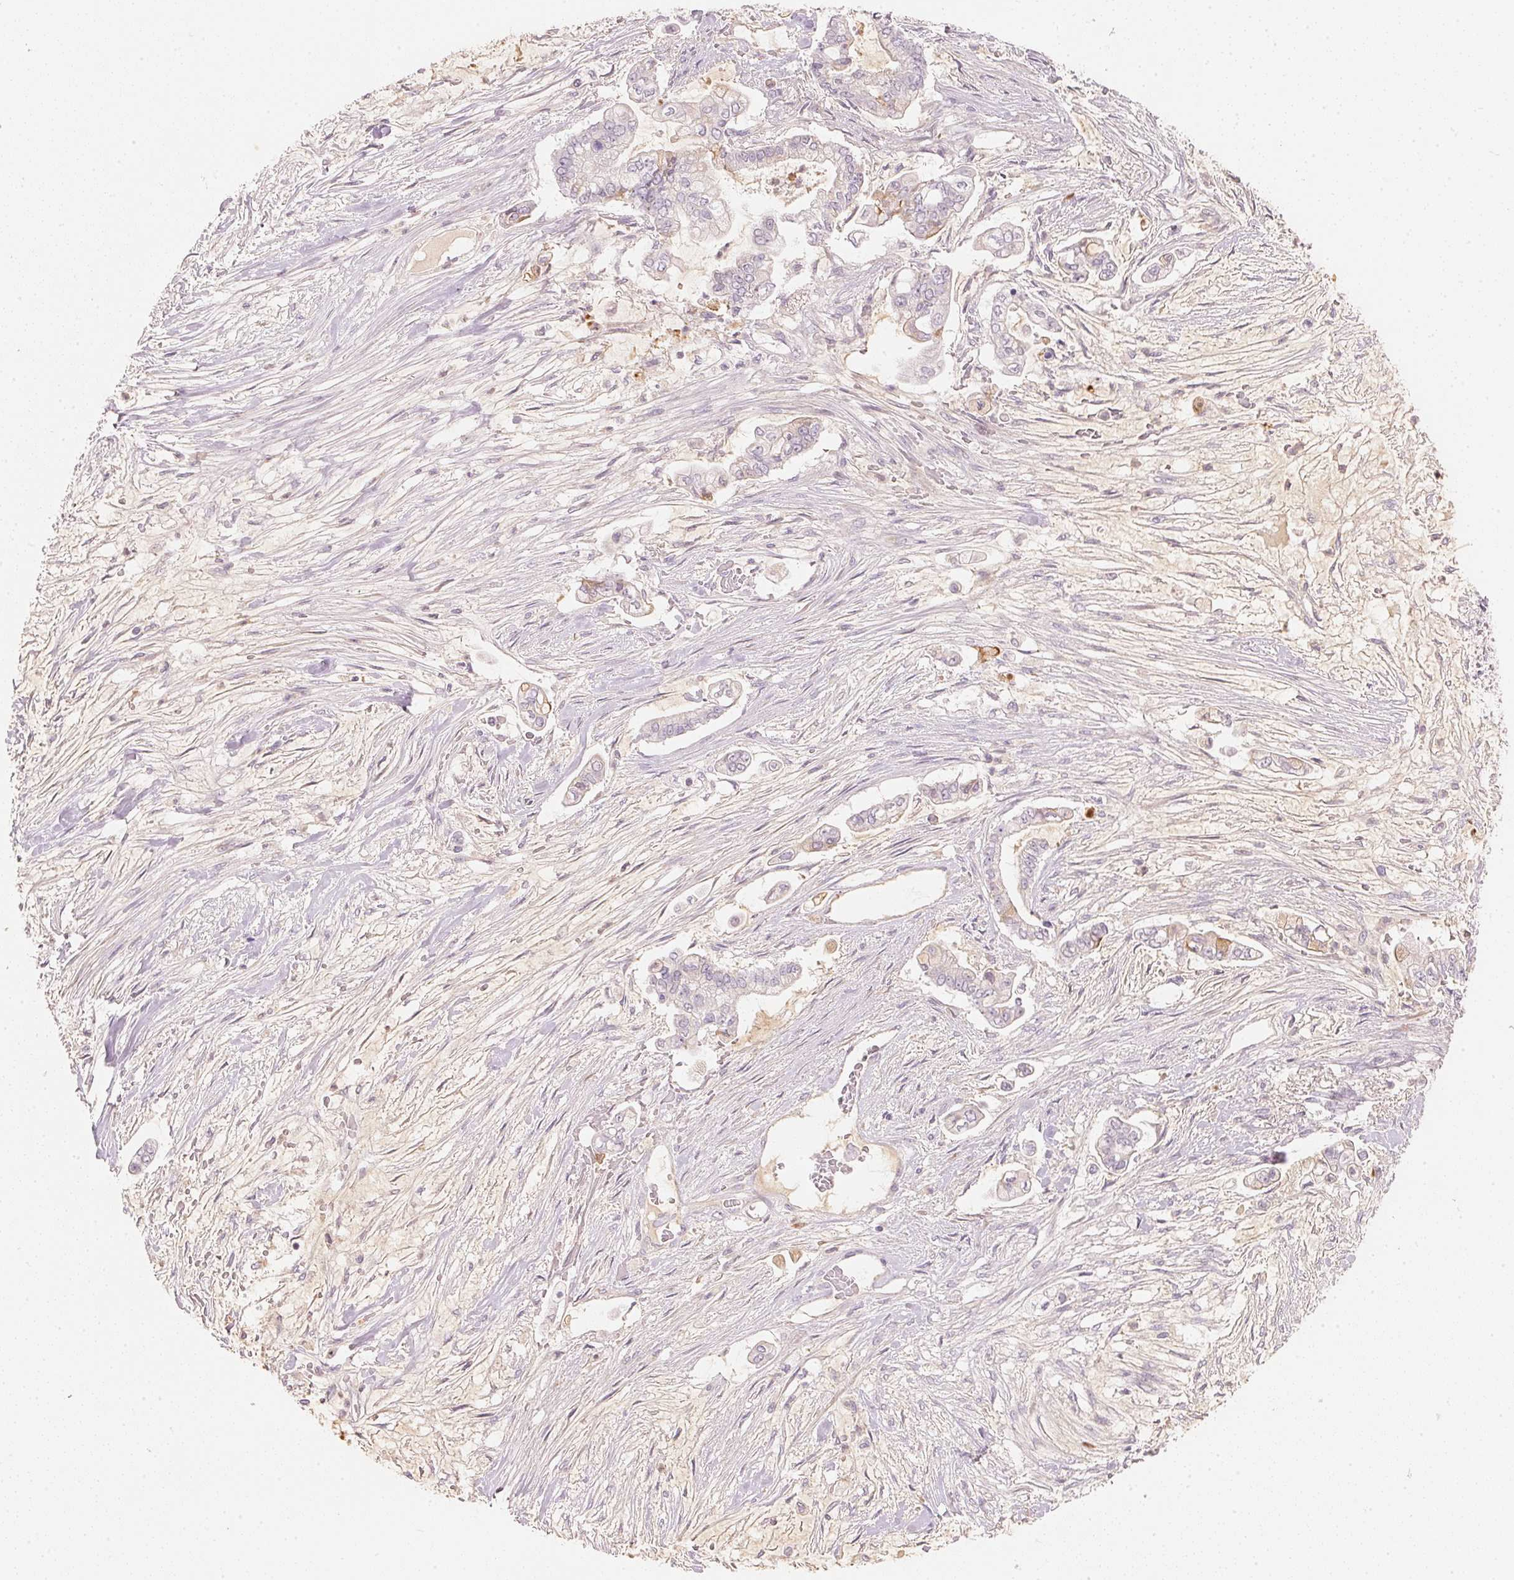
{"staining": {"intensity": "negative", "quantity": "none", "location": "none"}, "tissue": "pancreatic cancer", "cell_type": "Tumor cells", "image_type": "cancer", "snomed": [{"axis": "morphology", "description": "Adenocarcinoma, NOS"}, {"axis": "topography", "description": "Pancreas"}], "caption": "Tumor cells are negative for brown protein staining in pancreatic adenocarcinoma.", "gene": "RMDN2", "patient": {"sex": "female", "age": 69}}